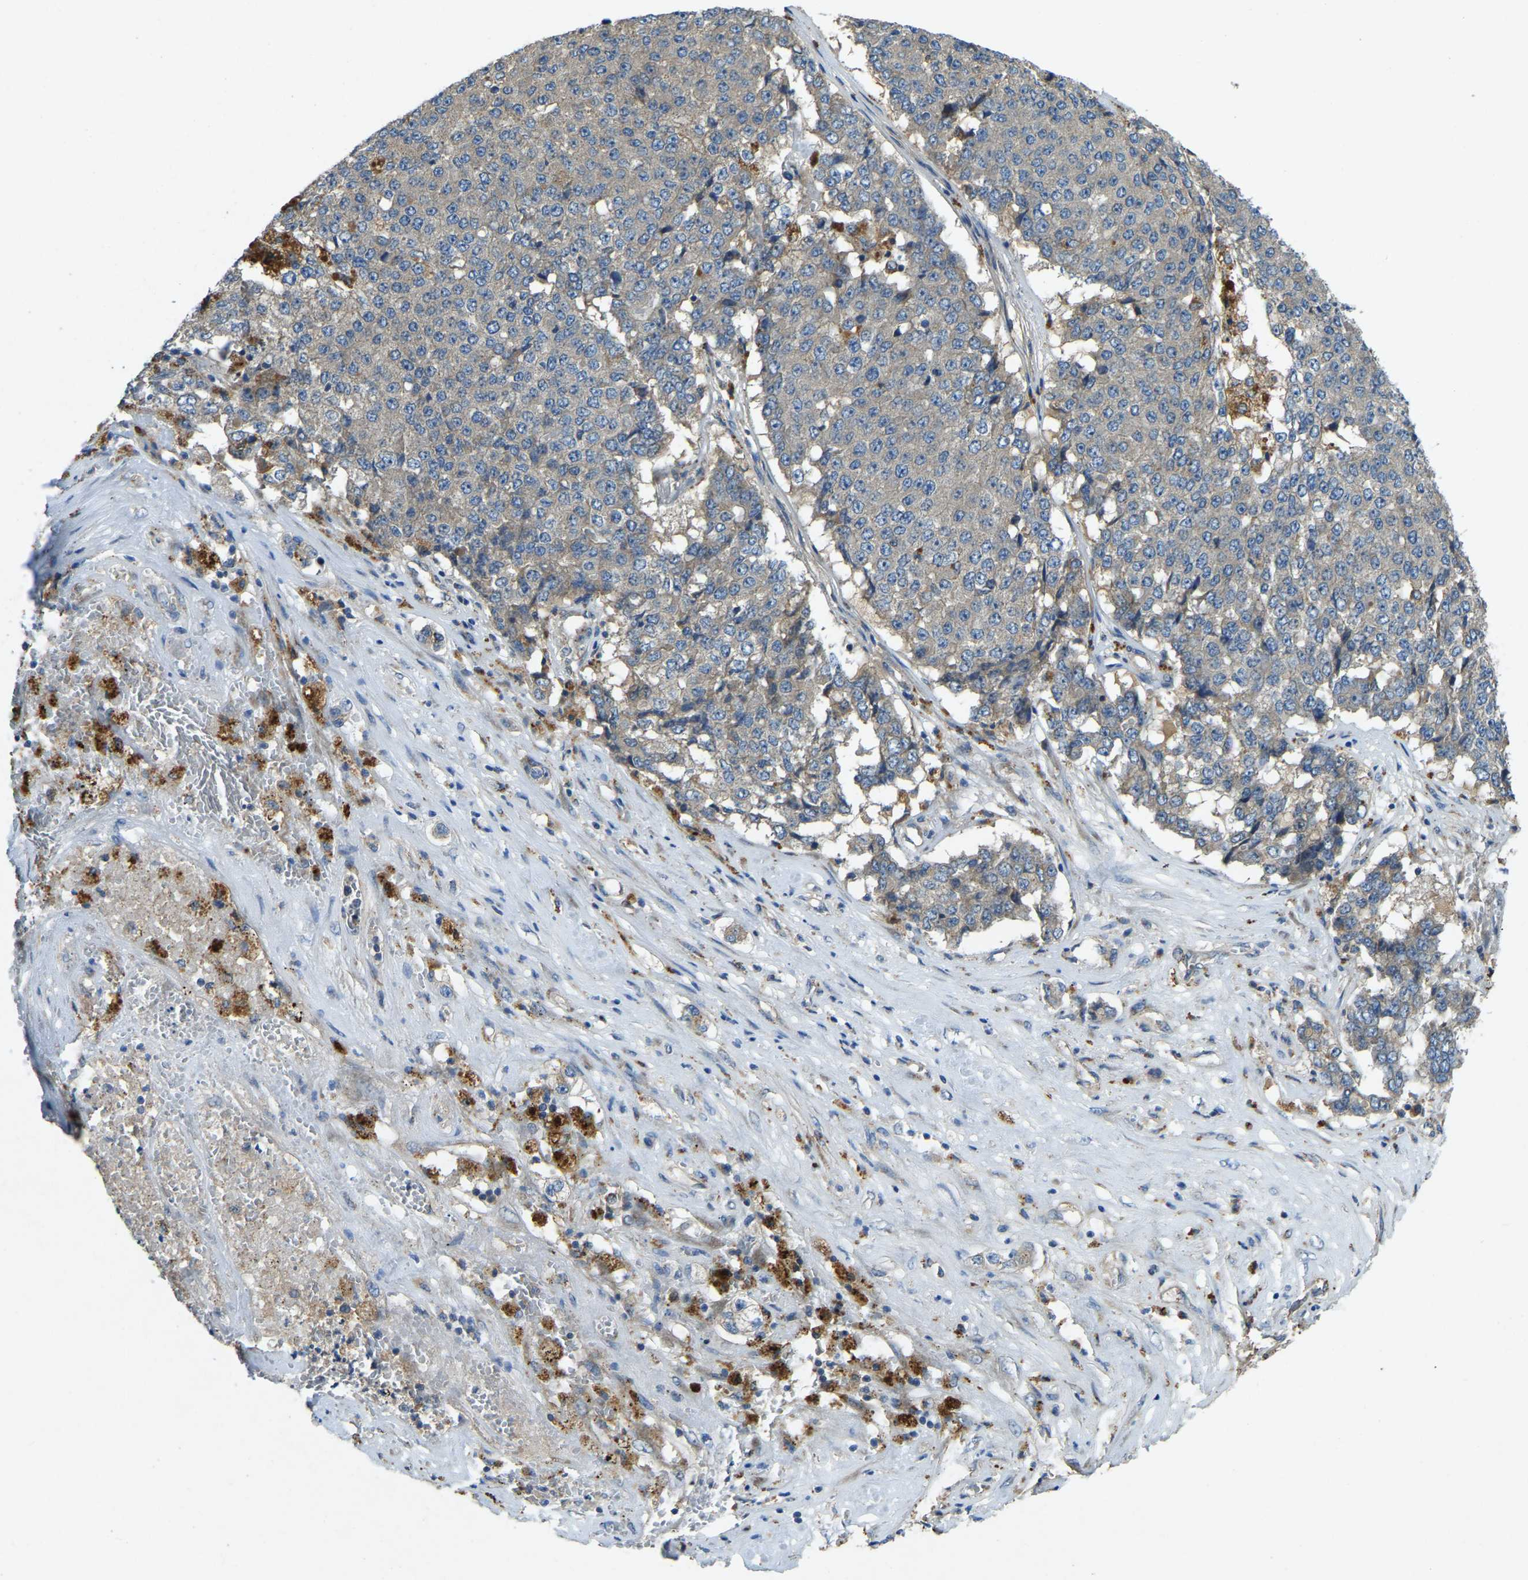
{"staining": {"intensity": "weak", "quantity": "<25%", "location": "cytoplasmic/membranous"}, "tissue": "pancreatic cancer", "cell_type": "Tumor cells", "image_type": "cancer", "snomed": [{"axis": "morphology", "description": "Adenocarcinoma, NOS"}, {"axis": "topography", "description": "Pancreas"}], "caption": "Immunohistochemical staining of human adenocarcinoma (pancreatic) exhibits no significant staining in tumor cells.", "gene": "ATP8B1", "patient": {"sex": "male", "age": 50}}